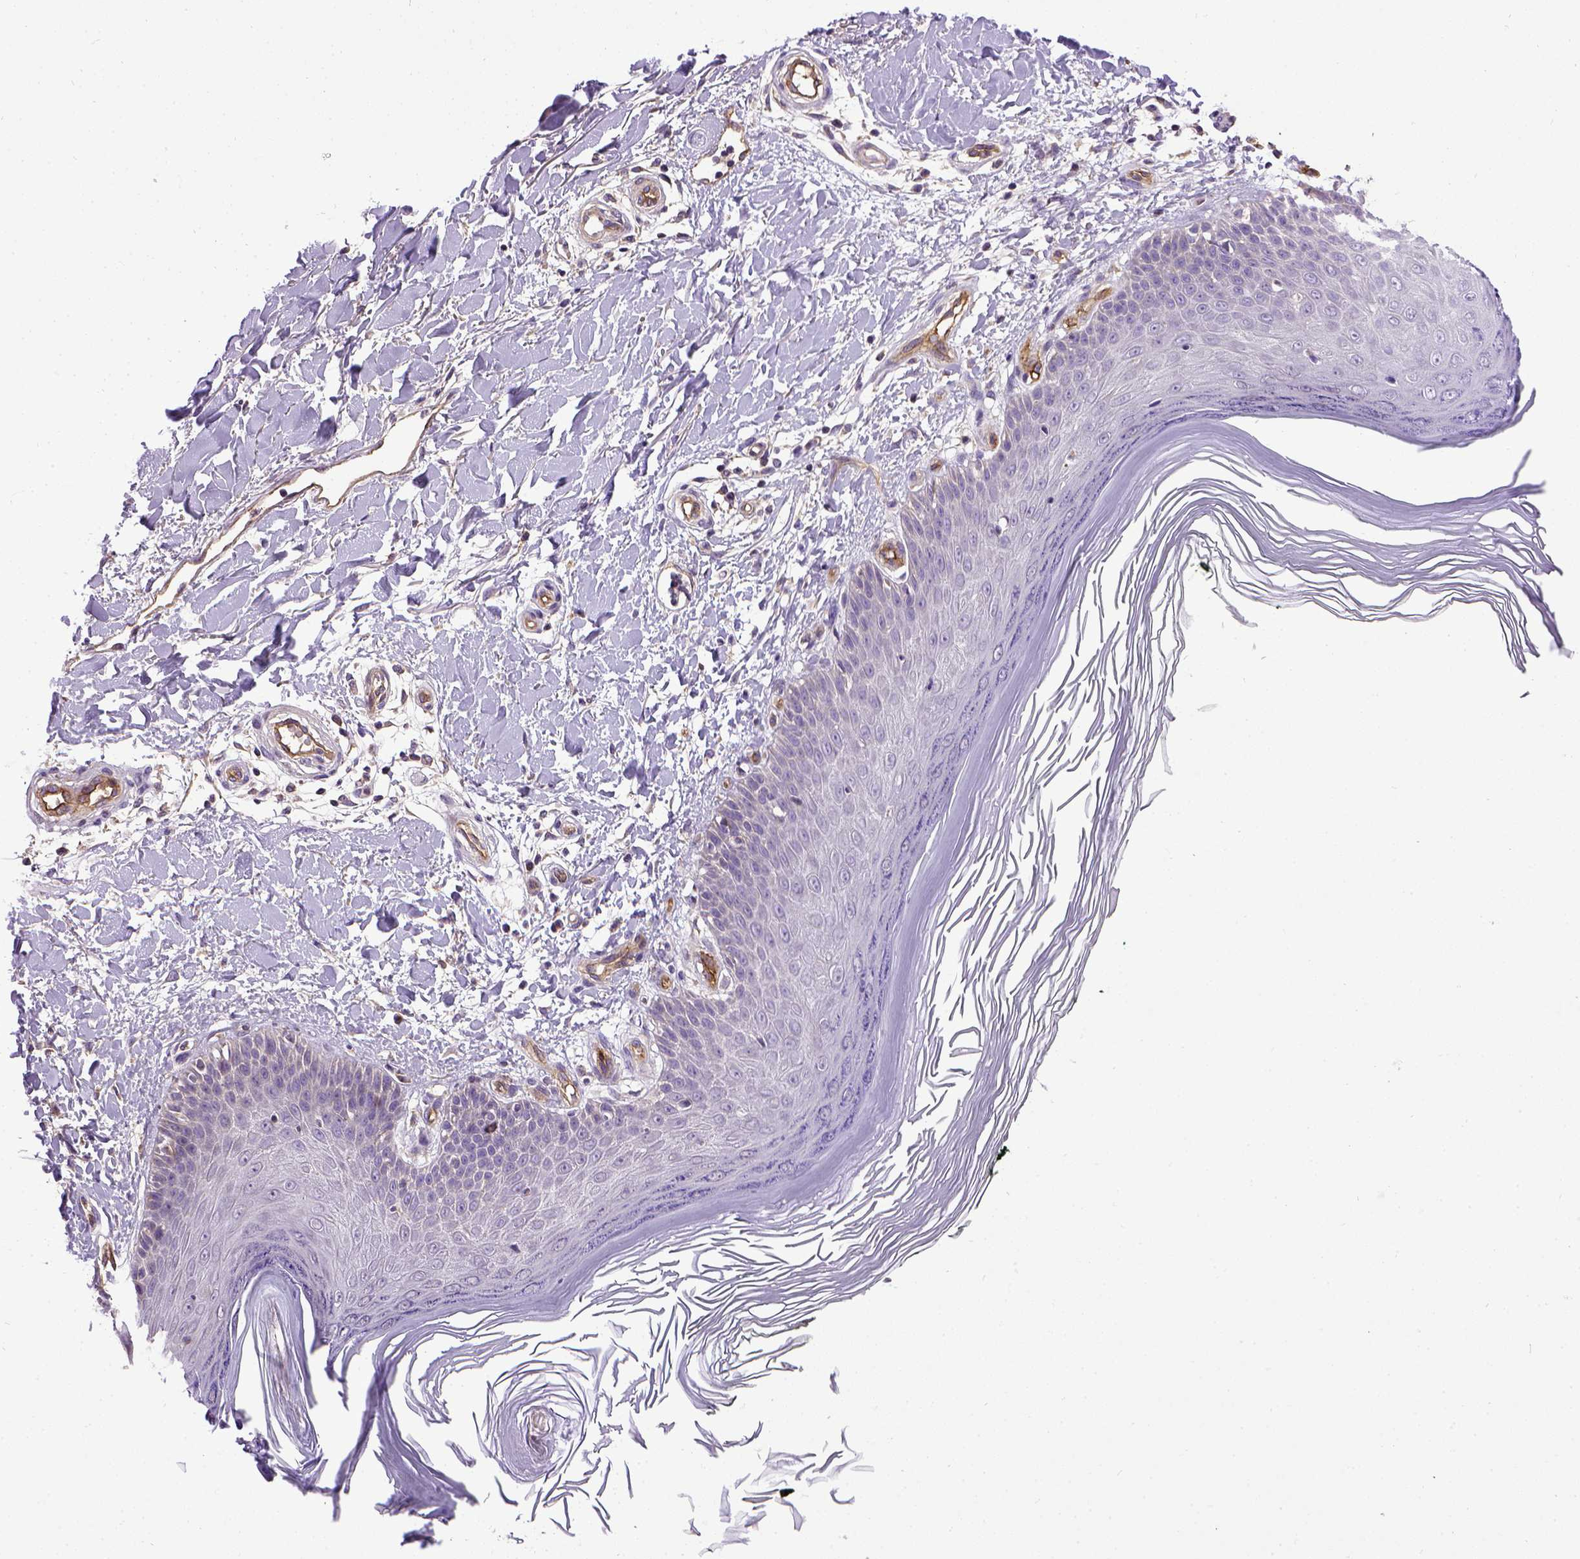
{"staining": {"intensity": "negative", "quantity": "none", "location": "none"}, "tissue": "skin", "cell_type": "Fibroblasts", "image_type": "normal", "snomed": [{"axis": "morphology", "description": "Normal tissue, NOS"}, {"axis": "topography", "description": "Skin"}], "caption": "This is an IHC image of unremarkable skin. There is no expression in fibroblasts.", "gene": "ENG", "patient": {"sex": "female", "age": 62}}